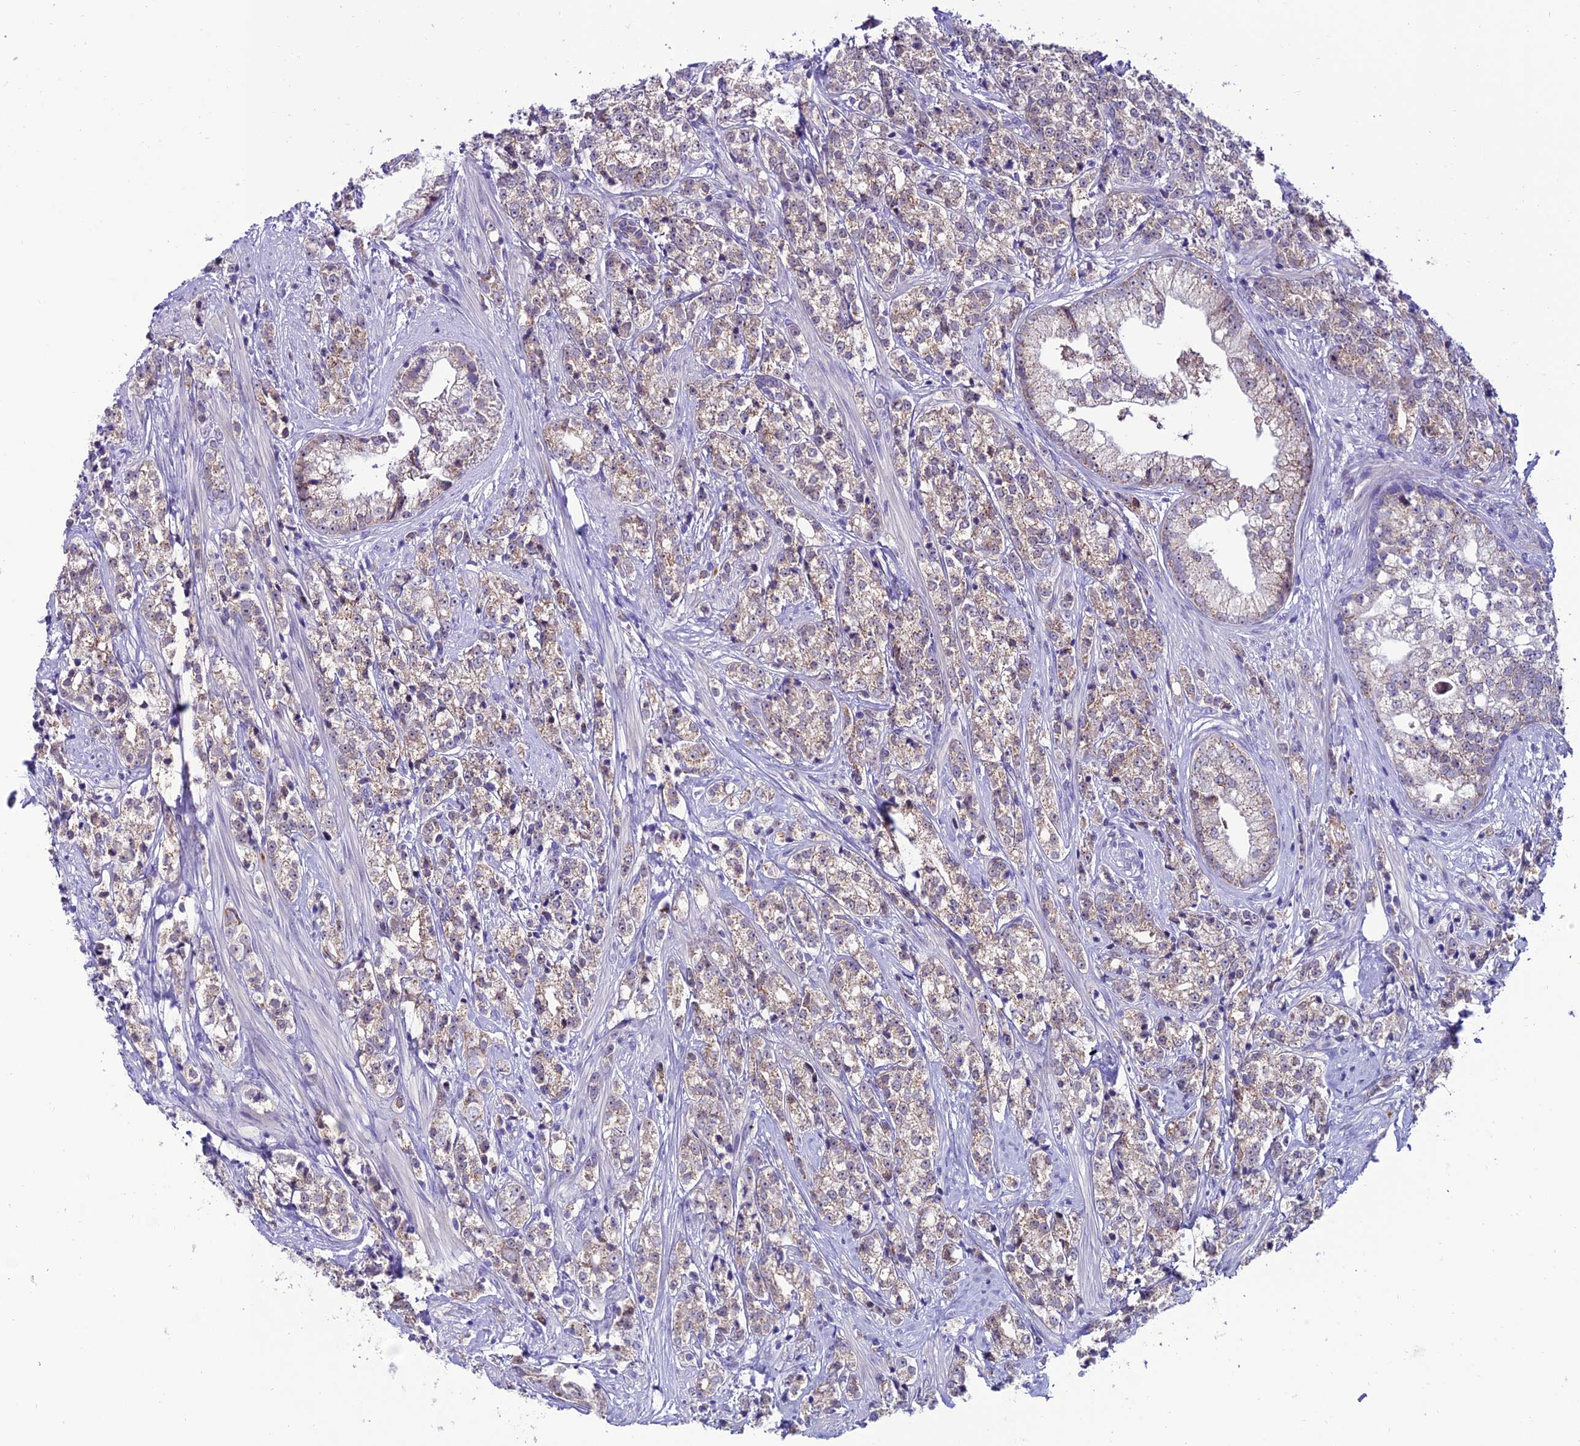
{"staining": {"intensity": "weak", "quantity": ">75%", "location": "cytoplasmic/membranous"}, "tissue": "prostate cancer", "cell_type": "Tumor cells", "image_type": "cancer", "snomed": [{"axis": "morphology", "description": "Adenocarcinoma, High grade"}, {"axis": "topography", "description": "Prostate"}], "caption": "Prostate cancer stained for a protein (brown) reveals weak cytoplasmic/membranous positive expression in approximately >75% of tumor cells.", "gene": "SLC10A1", "patient": {"sex": "male", "age": 69}}